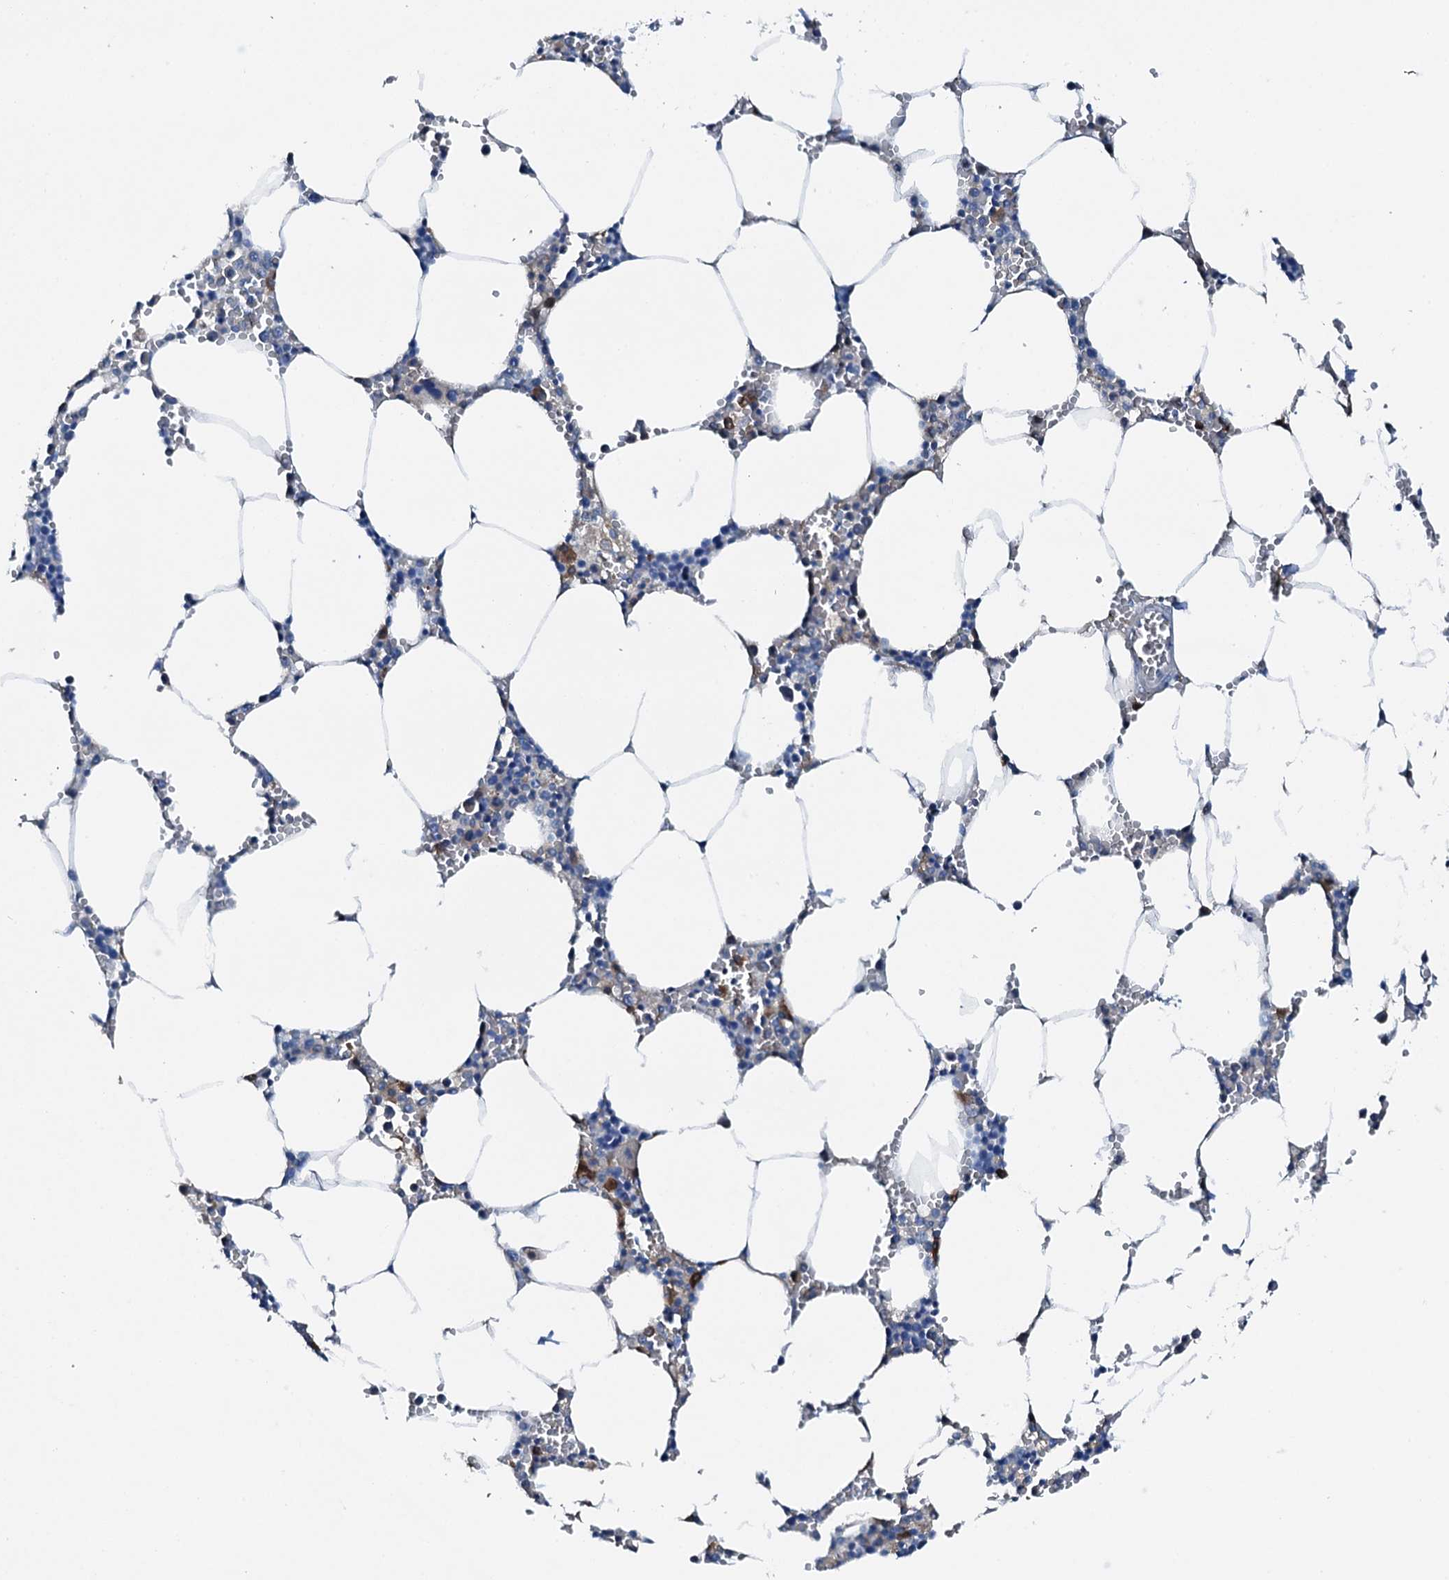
{"staining": {"intensity": "moderate", "quantity": "<25%", "location": "cytoplasmic/membranous"}, "tissue": "bone marrow", "cell_type": "Hematopoietic cells", "image_type": "normal", "snomed": [{"axis": "morphology", "description": "Normal tissue, NOS"}, {"axis": "topography", "description": "Bone marrow"}], "caption": "The immunohistochemical stain highlights moderate cytoplasmic/membranous positivity in hematopoietic cells of normal bone marrow.", "gene": "GFOD2", "patient": {"sex": "male", "age": 70}}